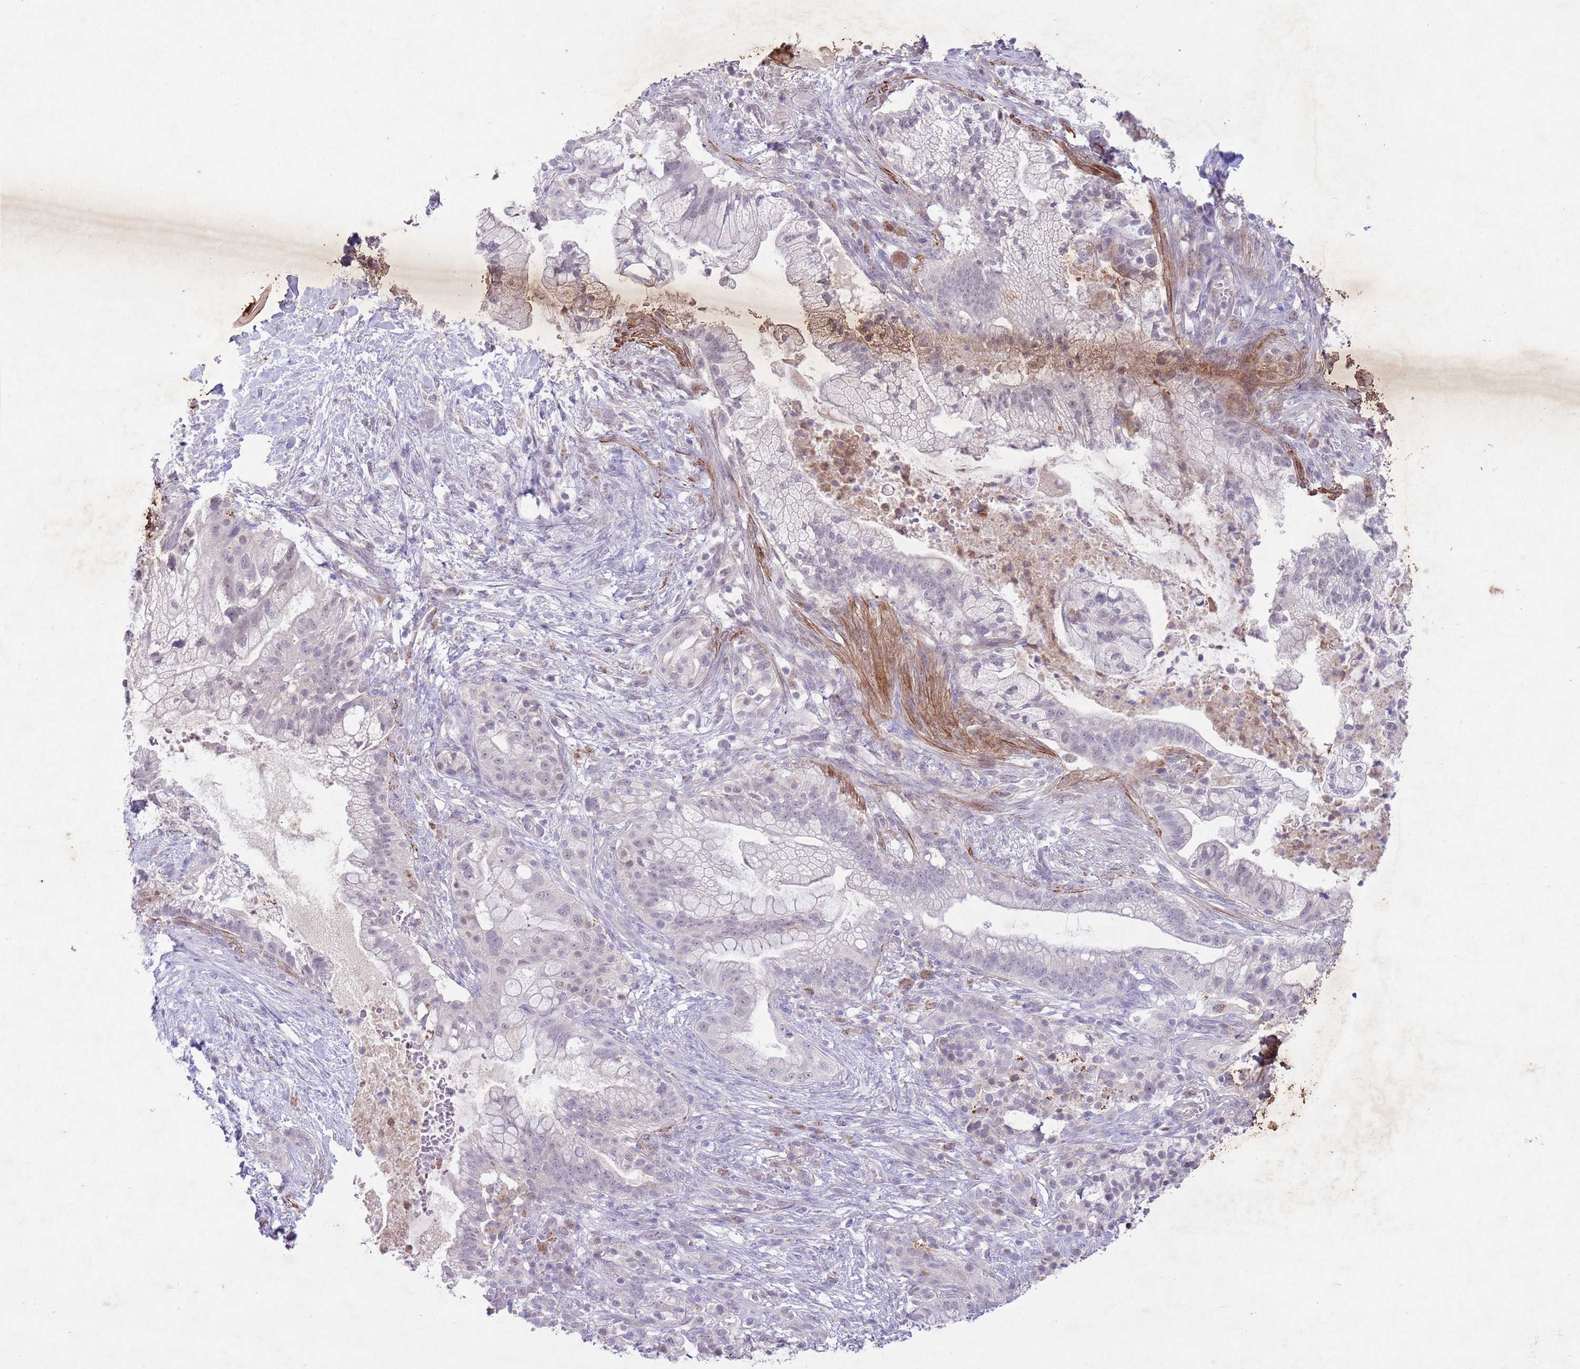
{"staining": {"intensity": "negative", "quantity": "none", "location": "none"}, "tissue": "pancreatic cancer", "cell_type": "Tumor cells", "image_type": "cancer", "snomed": [{"axis": "morphology", "description": "Adenocarcinoma, NOS"}, {"axis": "topography", "description": "Pancreas"}], "caption": "A micrograph of human adenocarcinoma (pancreatic) is negative for staining in tumor cells.", "gene": "CCNI", "patient": {"sex": "male", "age": 44}}